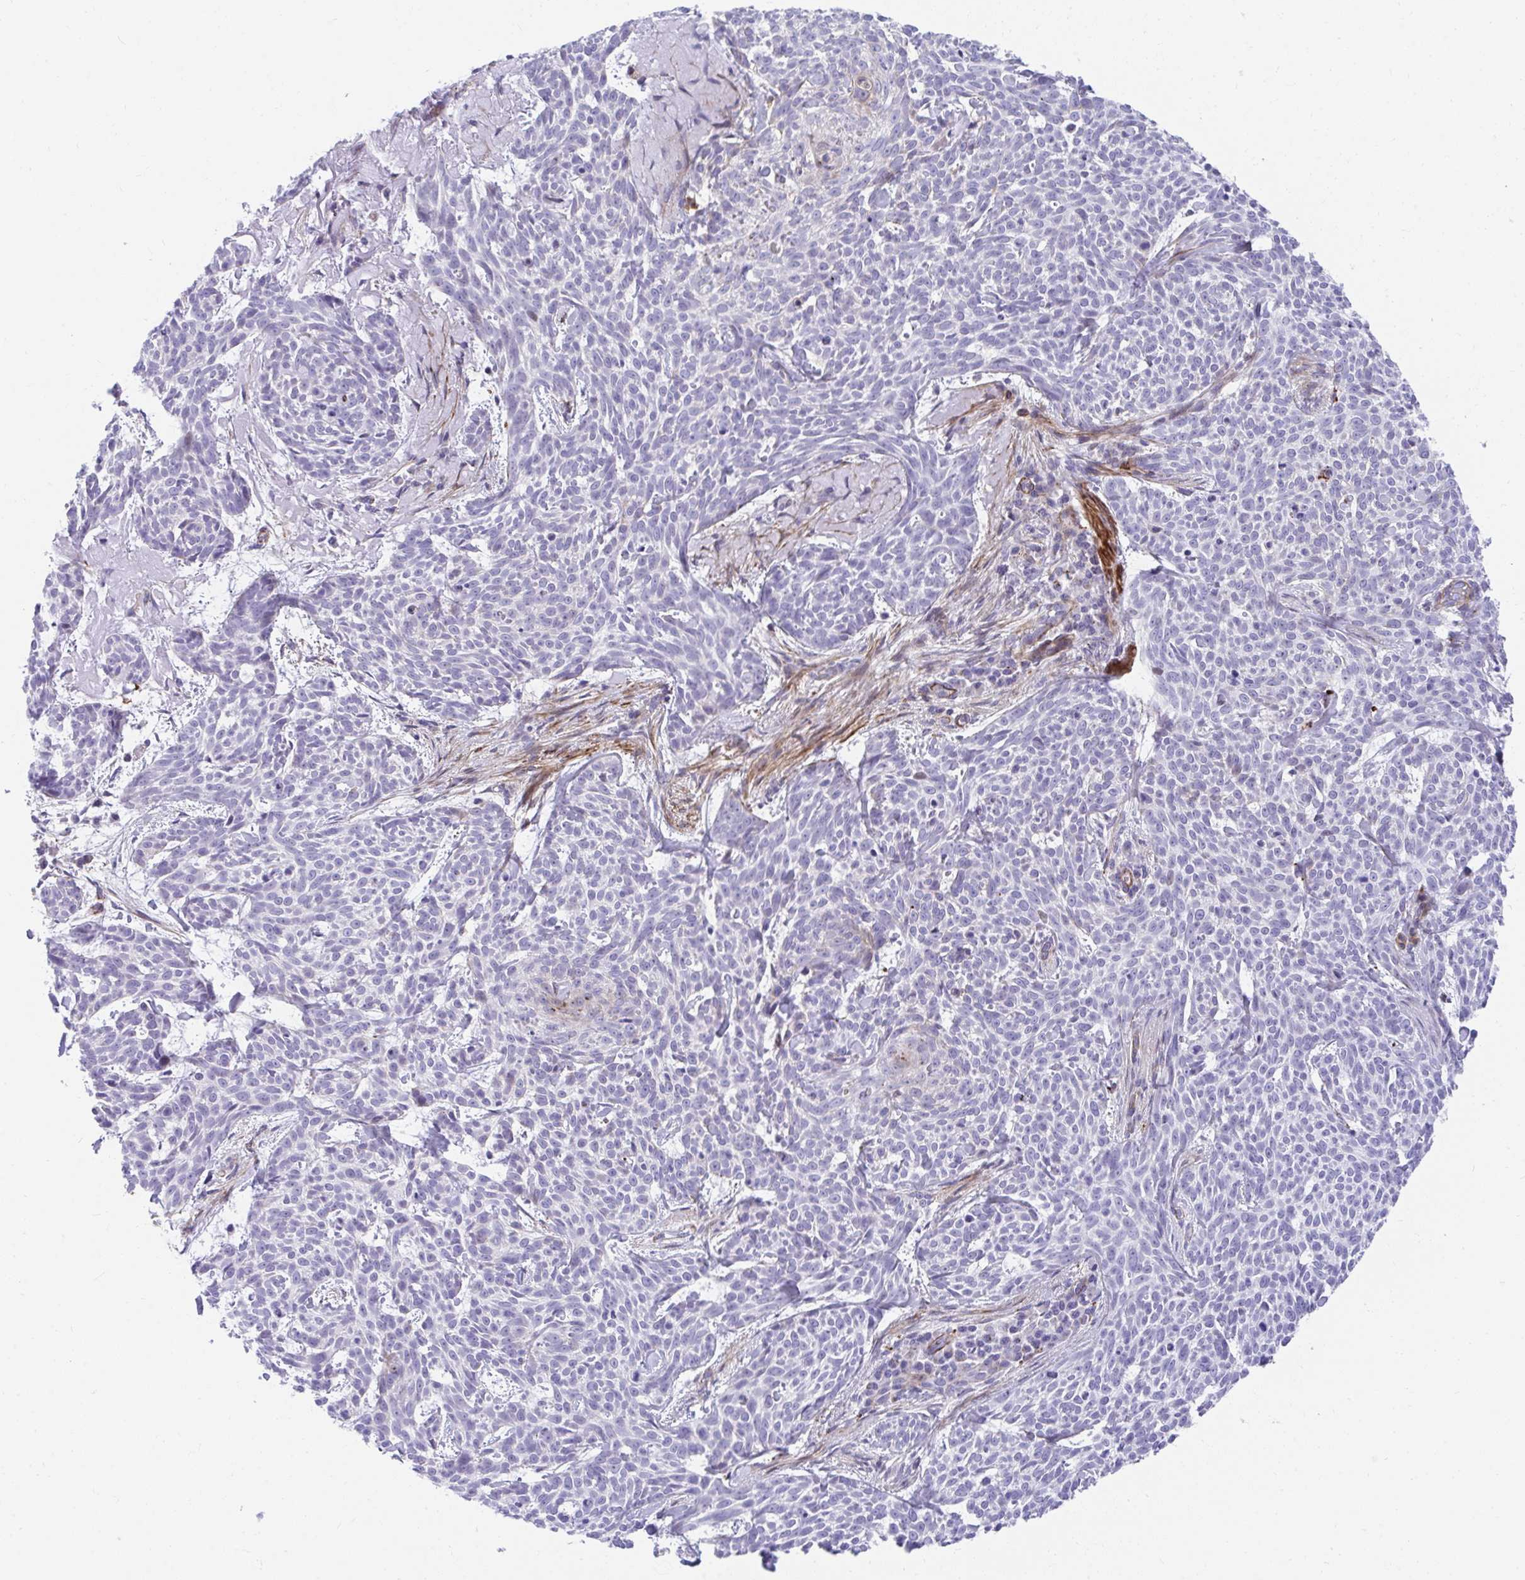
{"staining": {"intensity": "negative", "quantity": "none", "location": "none"}, "tissue": "skin cancer", "cell_type": "Tumor cells", "image_type": "cancer", "snomed": [{"axis": "morphology", "description": "Basal cell carcinoma"}, {"axis": "topography", "description": "Skin"}], "caption": "The photomicrograph exhibits no significant staining in tumor cells of skin basal cell carcinoma.", "gene": "CSTB", "patient": {"sex": "female", "age": 93}}